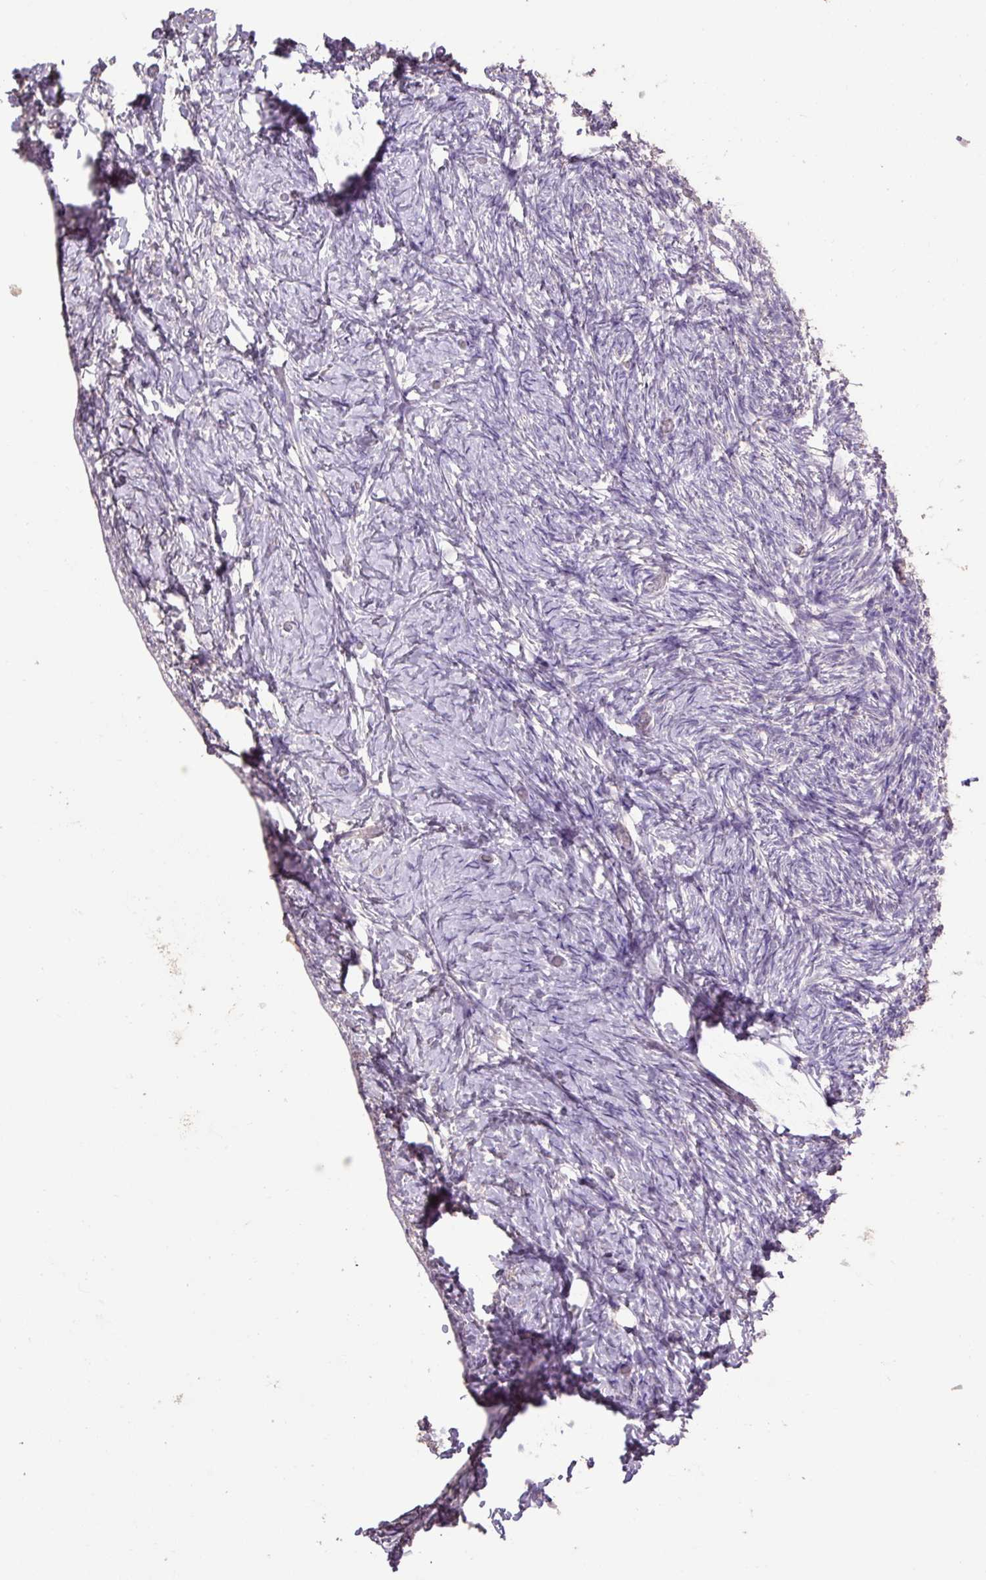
{"staining": {"intensity": "moderate", "quantity": "25%-75%", "location": "cytoplasmic/membranous"}, "tissue": "ovary", "cell_type": "Follicle cells", "image_type": "normal", "snomed": [{"axis": "morphology", "description": "Normal tissue, NOS"}, {"axis": "topography", "description": "Ovary"}], "caption": "There is medium levels of moderate cytoplasmic/membranous expression in follicle cells of unremarkable ovary, as demonstrated by immunohistochemical staining (brown color).", "gene": "ABR", "patient": {"sex": "female", "age": 39}}